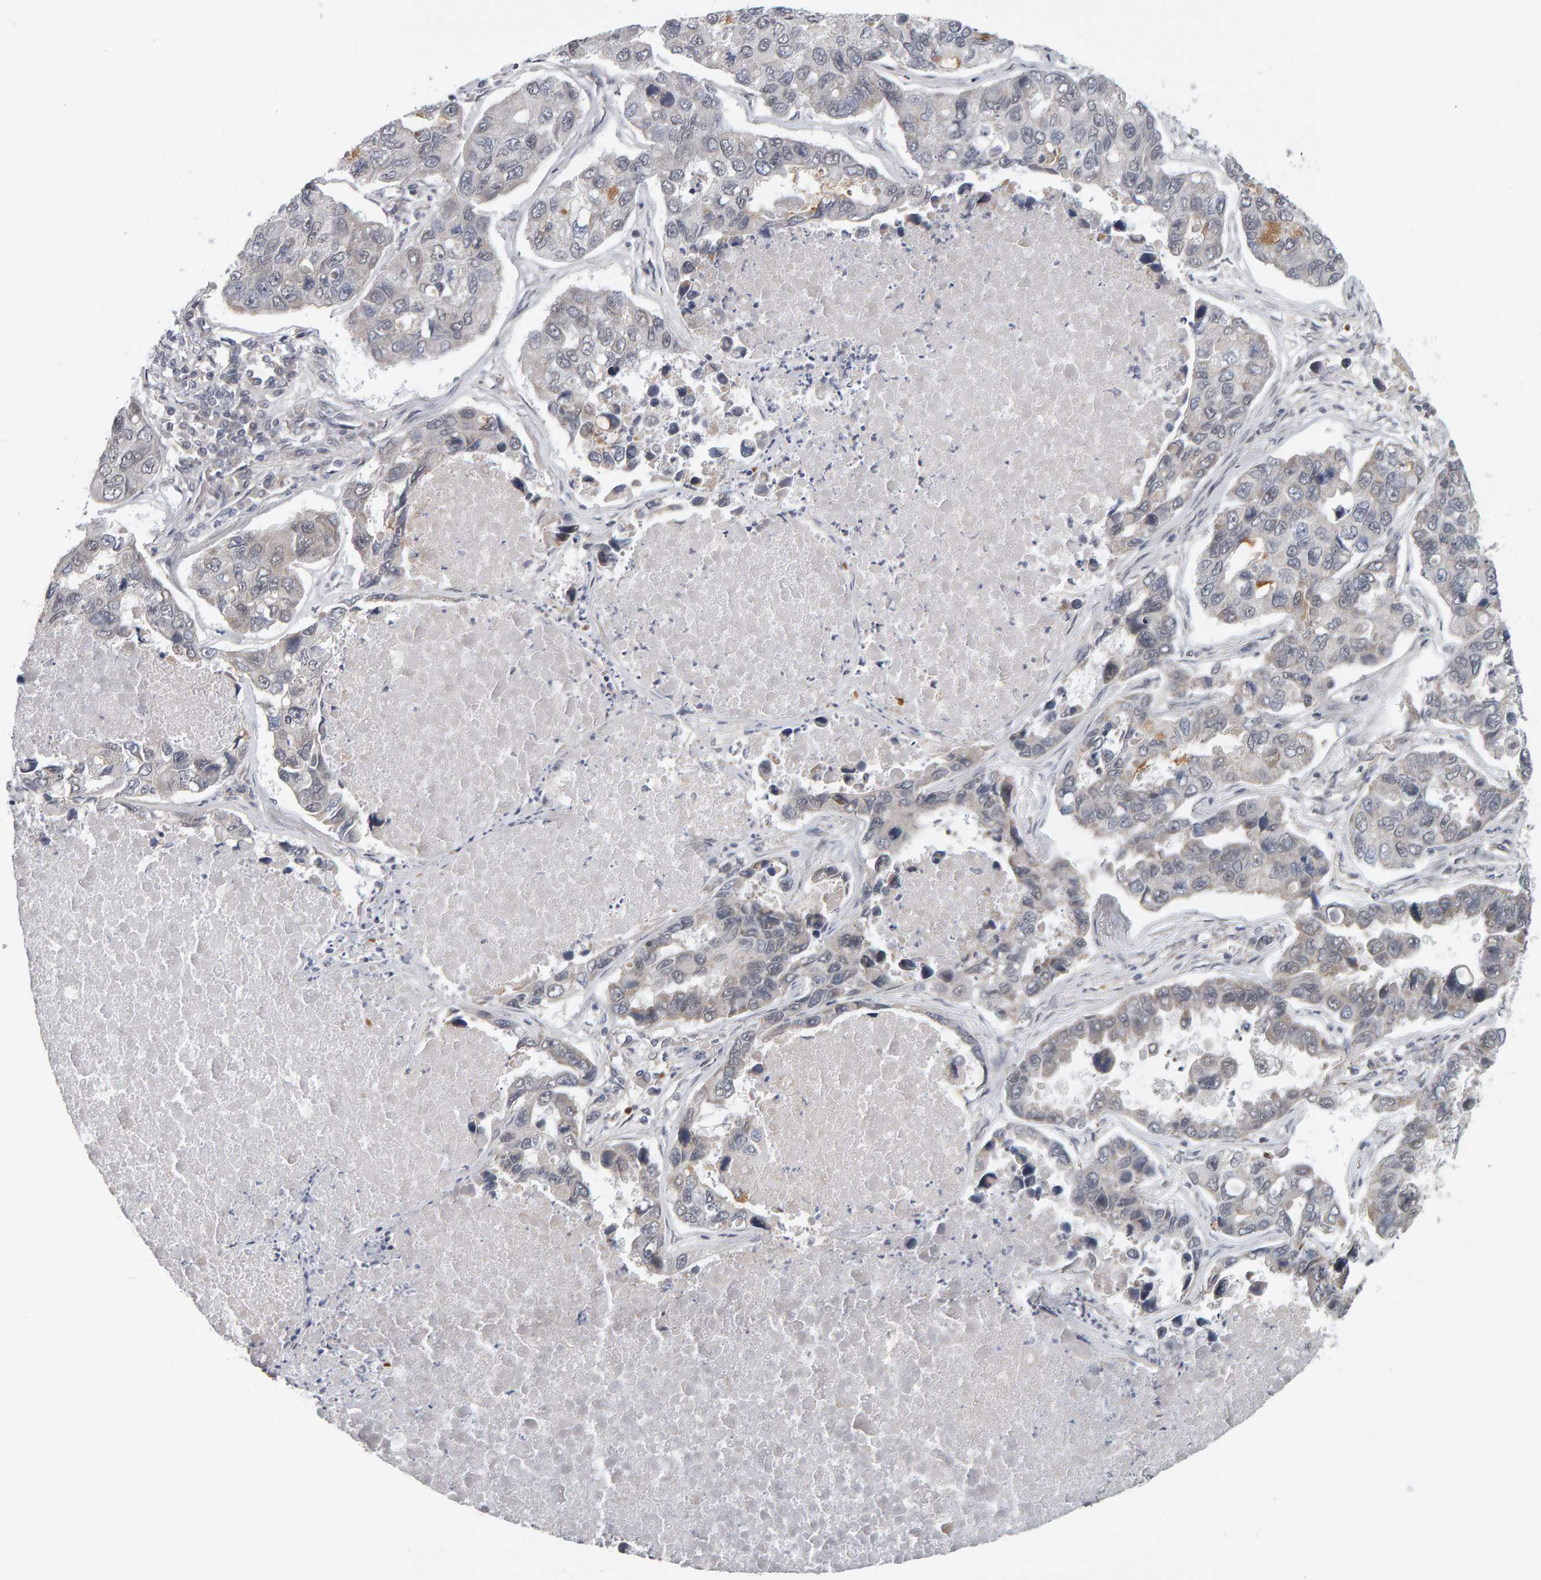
{"staining": {"intensity": "negative", "quantity": "none", "location": "none"}, "tissue": "lung cancer", "cell_type": "Tumor cells", "image_type": "cancer", "snomed": [{"axis": "morphology", "description": "Adenocarcinoma, NOS"}, {"axis": "topography", "description": "Lung"}], "caption": "This is an immunohistochemistry histopathology image of adenocarcinoma (lung). There is no staining in tumor cells.", "gene": "DAP3", "patient": {"sex": "male", "age": 64}}